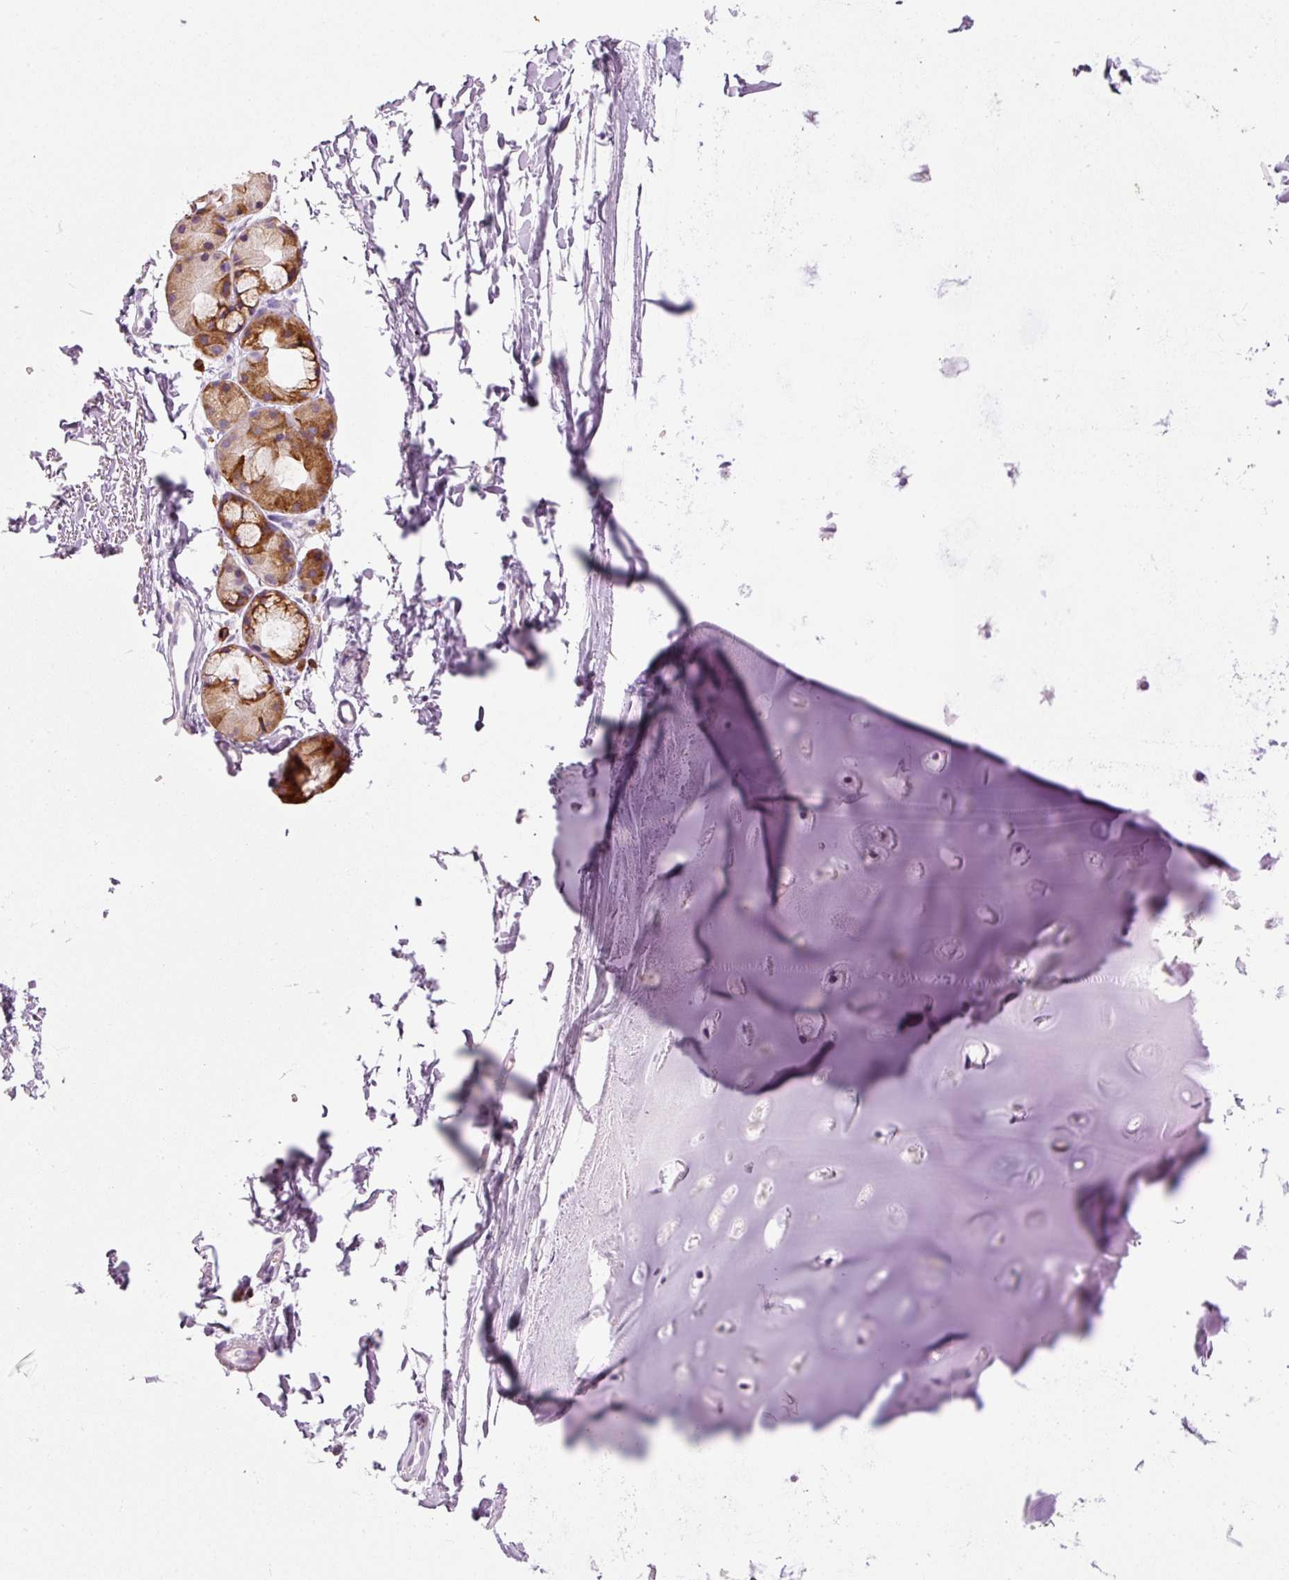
{"staining": {"intensity": "negative", "quantity": "none", "location": "none"}, "tissue": "adipose tissue", "cell_type": "Adipocytes", "image_type": "normal", "snomed": [{"axis": "morphology", "description": "Normal tissue, NOS"}, {"axis": "topography", "description": "Cartilage tissue"}, {"axis": "topography", "description": "Nasopharynx"}], "caption": "Immunohistochemistry (IHC) of unremarkable adipose tissue reveals no expression in adipocytes.", "gene": "HAX1", "patient": {"sex": "male", "age": 56}}